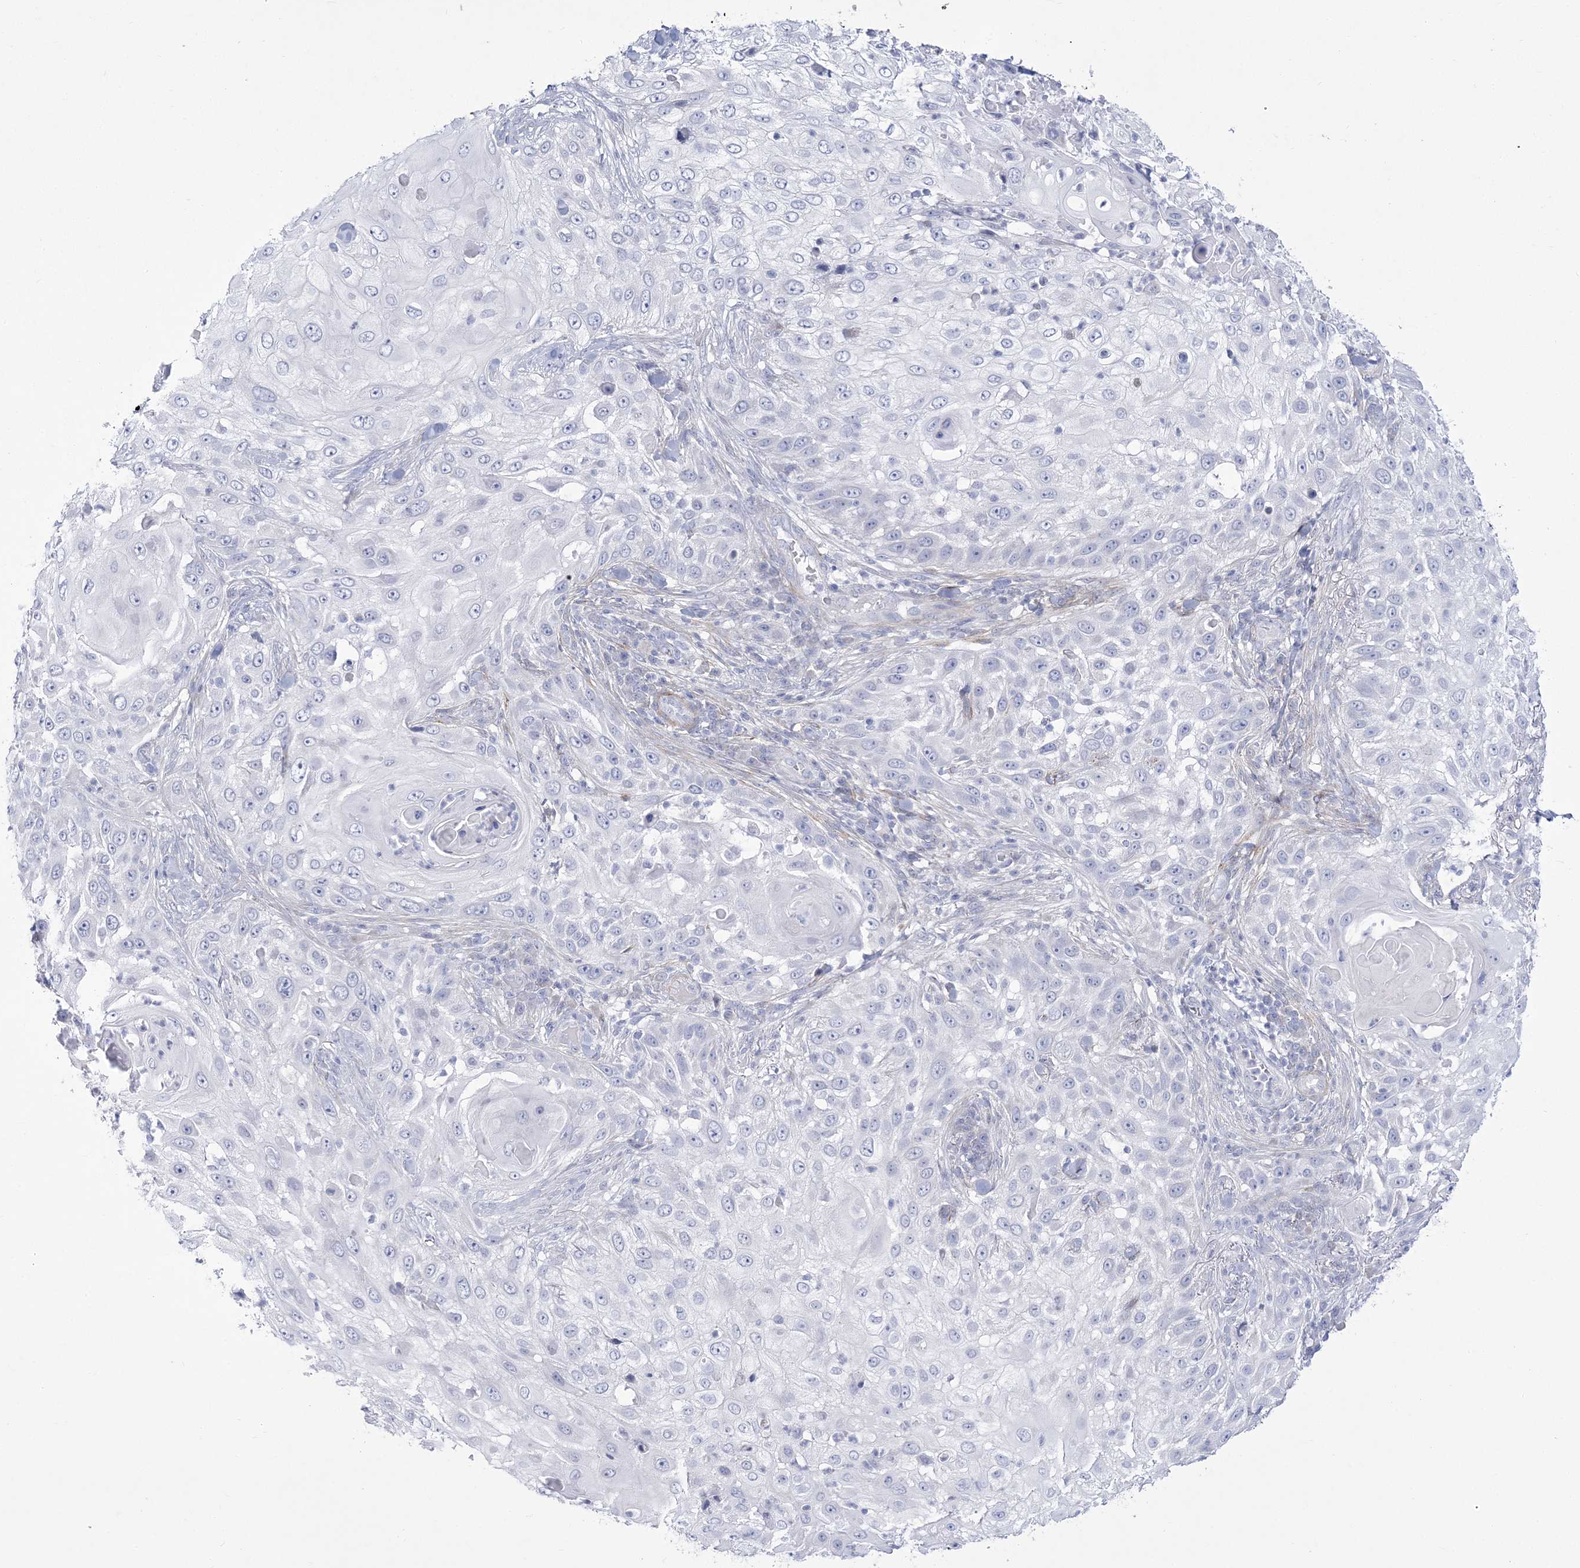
{"staining": {"intensity": "negative", "quantity": "none", "location": "none"}, "tissue": "skin cancer", "cell_type": "Tumor cells", "image_type": "cancer", "snomed": [{"axis": "morphology", "description": "Squamous cell carcinoma, NOS"}, {"axis": "topography", "description": "Skin"}], "caption": "The immunohistochemistry photomicrograph has no significant expression in tumor cells of skin cancer tissue. (DAB (3,3'-diaminobenzidine) IHC, high magnification).", "gene": "WDR27", "patient": {"sex": "female", "age": 44}}